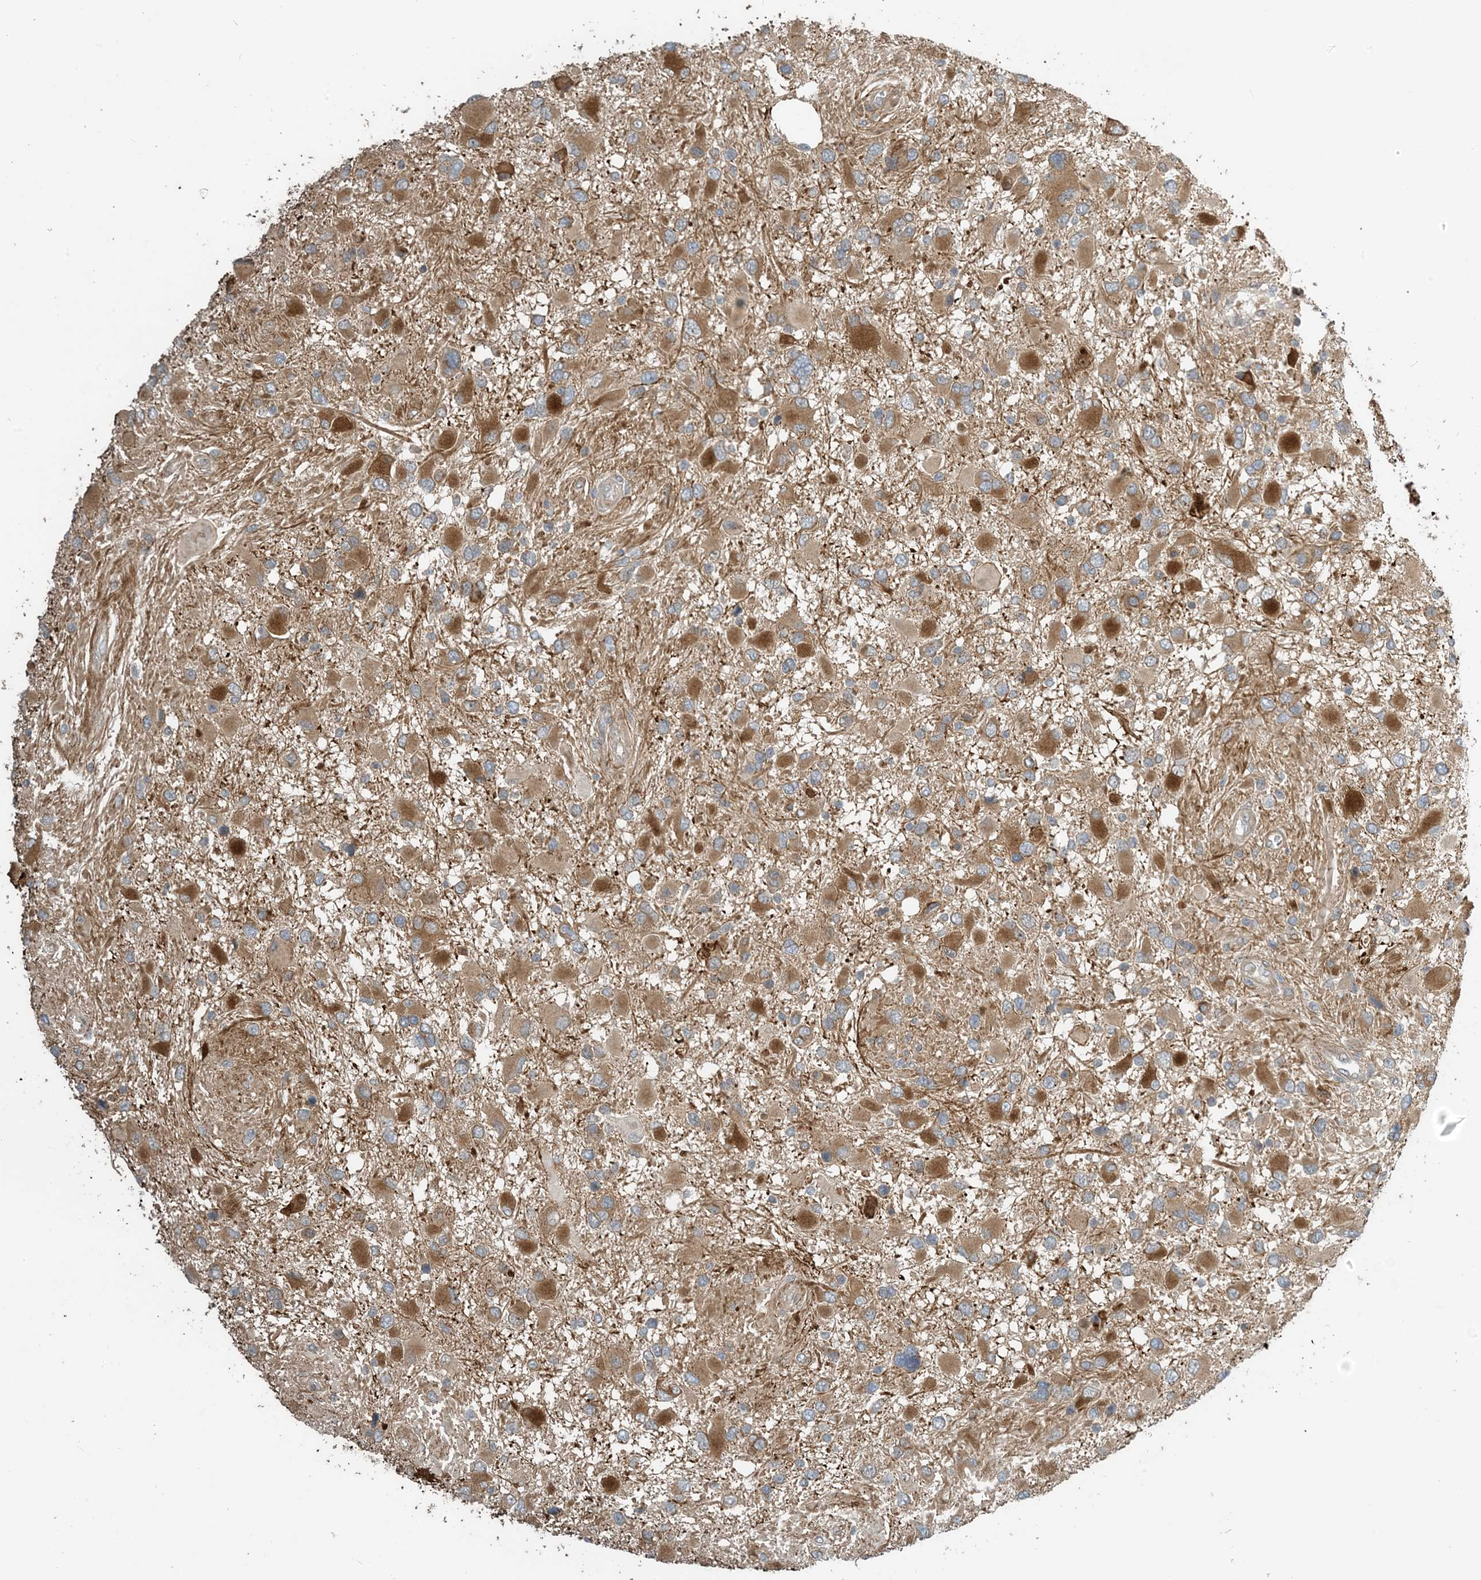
{"staining": {"intensity": "moderate", "quantity": ">75%", "location": "cytoplasmic/membranous"}, "tissue": "glioma", "cell_type": "Tumor cells", "image_type": "cancer", "snomed": [{"axis": "morphology", "description": "Glioma, malignant, High grade"}, {"axis": "topography", "description": "Brain"}], "caption": "A medium amount of moderate cytoplasmic/membranous expression is appreciated in about >75% of tumor cells in high-grade glioma (malignant) tissue.", "gene": "ZBTB3", "patient": {"sex": "male", "age": 53}}